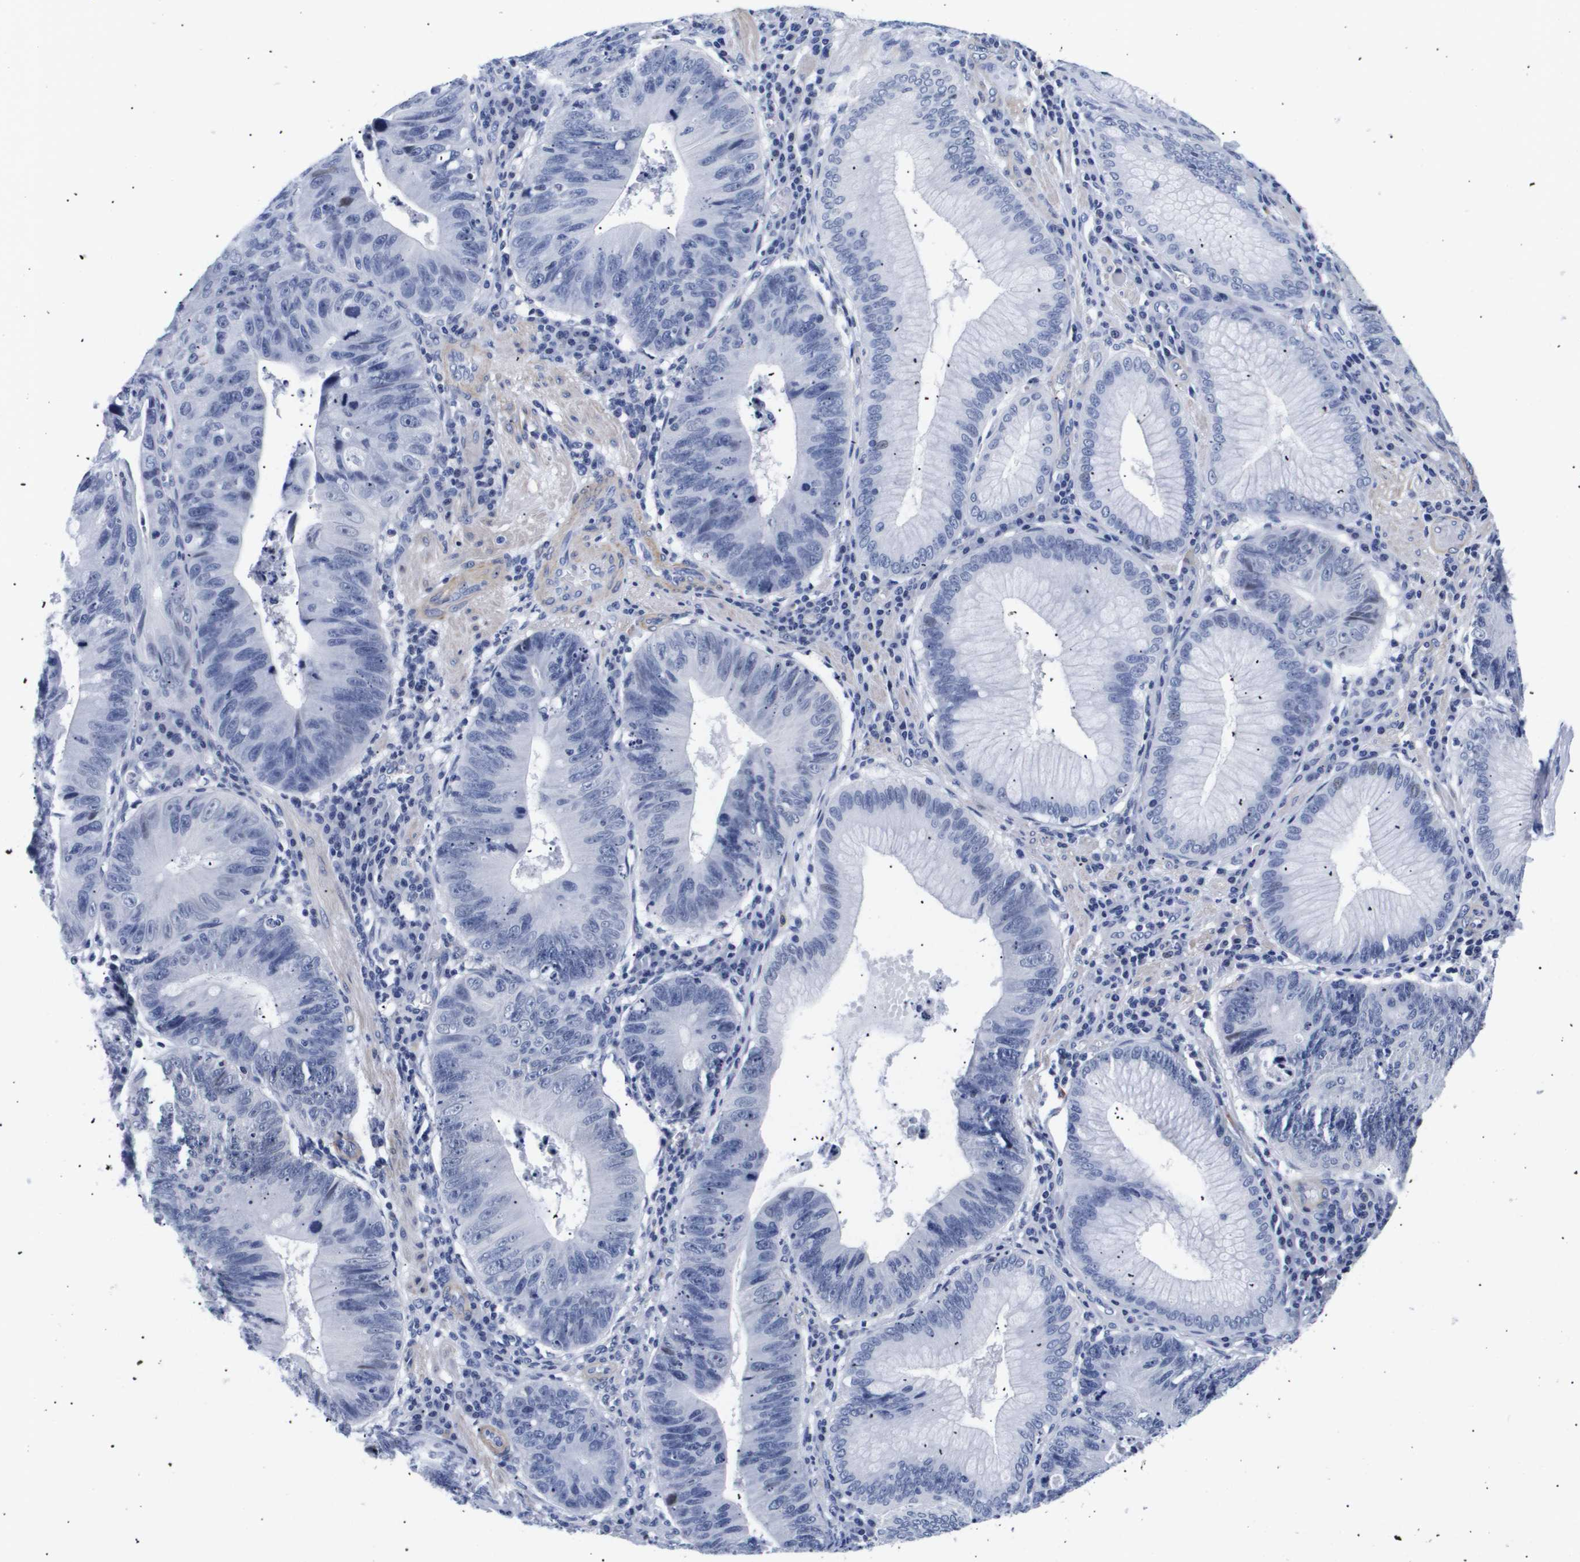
{"staining": {"intensity": "moderate", "quantity": "<25%", "location": "nuclear"}, "tissue": "stomach cancer", "cell_type": "Tumor cells", "image_type": "cancer", "snomed": [{"axis": "morphology", "description": "Adenocarcinoma, NOS"}, {"axis": "topography", "description": "Stomach"}], "caption": "Moderate nuclear positivity for a protein is seen in approximately <25% of tumor cells of adenocarcinoma (stomach) using immunohistochemistry.", "gene": "SHD", "patient": {"sex": "male", "age": 59}}